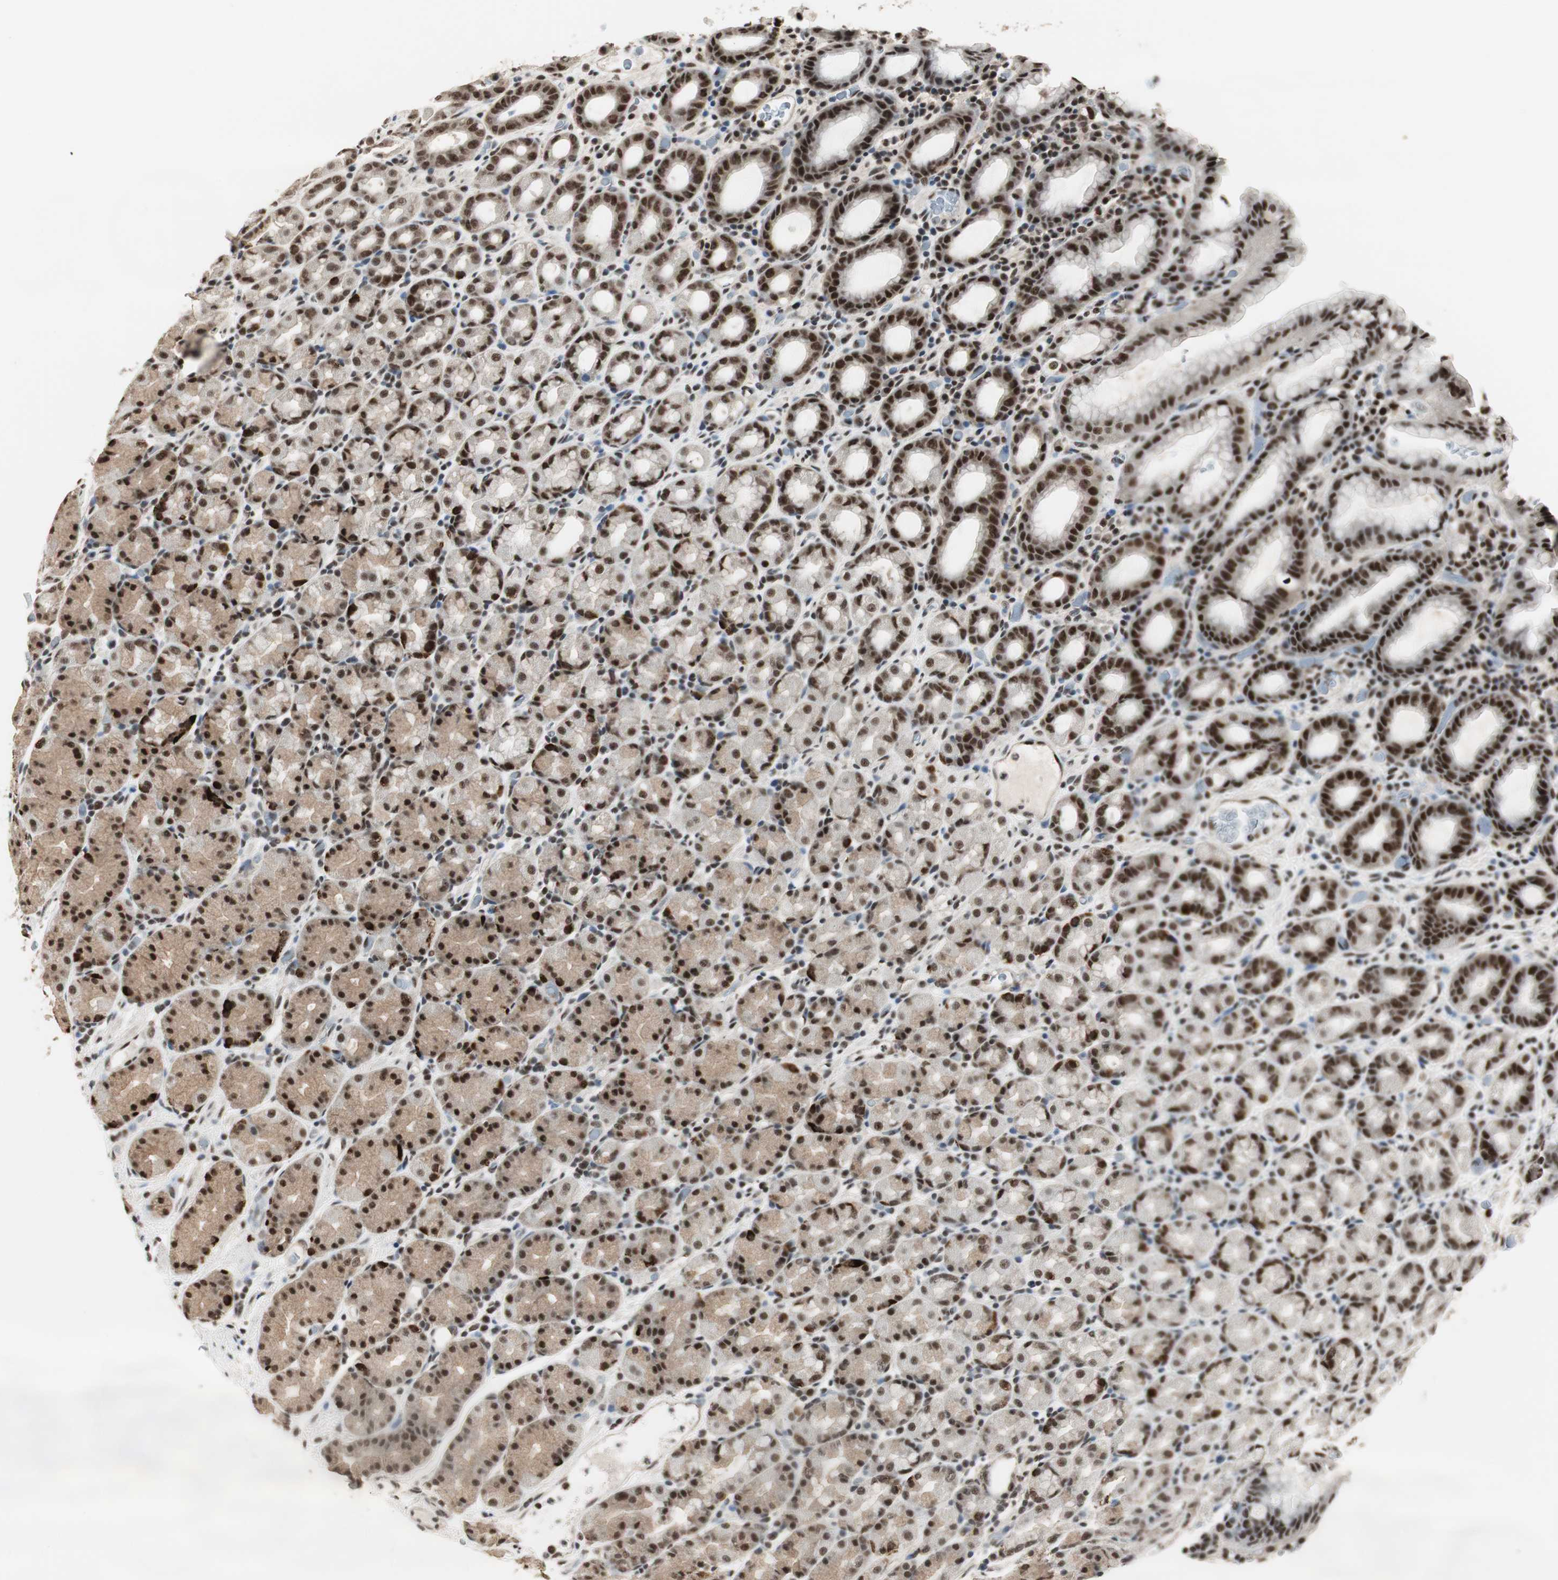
{"staining": {"intensity": "moderate", "quantity": ">75%", "location": "cytoplasmic/membranous,nuclear"}, "tissue": "stomach", "cell_type": "Glandular cells", "image_type": "normal", "snomed": [{"axis": "morphology", "description": "Normal tissue, NOS"}, {"axis": "topography", "description": "Stomach, upper"}], "caption": "DAB (3,3'-diaminobenzidine) immunohistochemical staining of unremarkable human stomach displays moderate cytoplasmic/membranous,nuclear protein expression in approximately >75% of glandular cells.", "gene": "MKX", "patient": {"sex": "male", "age": 68}}